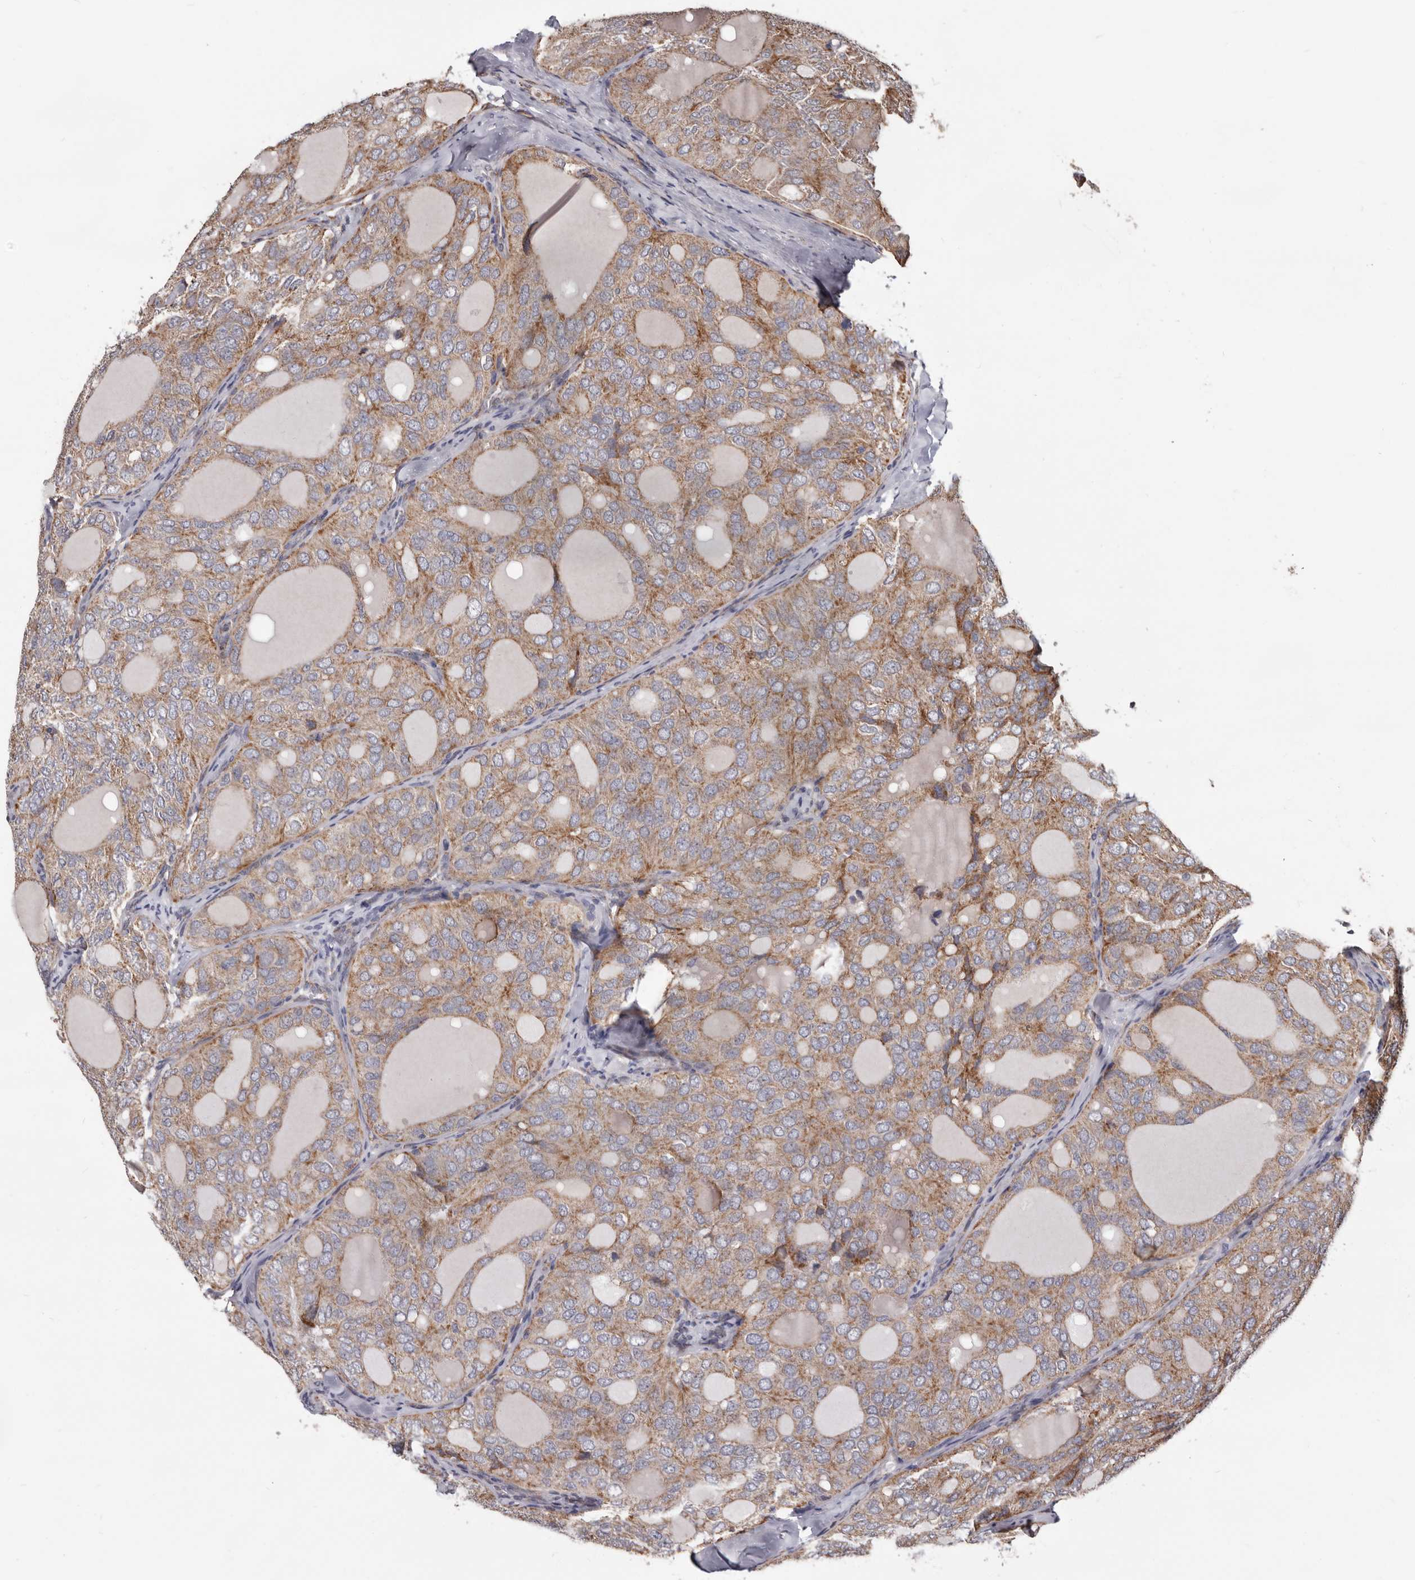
{"staining": {"intensity": "weak", "quantity": ">75%", "location": "cytoplasmic/membranous"}, "tissue": "thyroid cancer", "cell_type": "Tumor cells", "image_type": "cancer", "snomed": [{"axis": "morphology", "description": "Follicular adenoma carcinoma, NOS"}, {"axis": "topography", "description": "Thyroid gland"}], "caption": "Follicular adenoma carcinoma (thyroid) stained for a protein (brown) displays weak cytoplasmic/membranous positive staining in about >75% of tumor cells.", "gene": "MRPL18", "patient": {"sex": "male", "age": 75}}